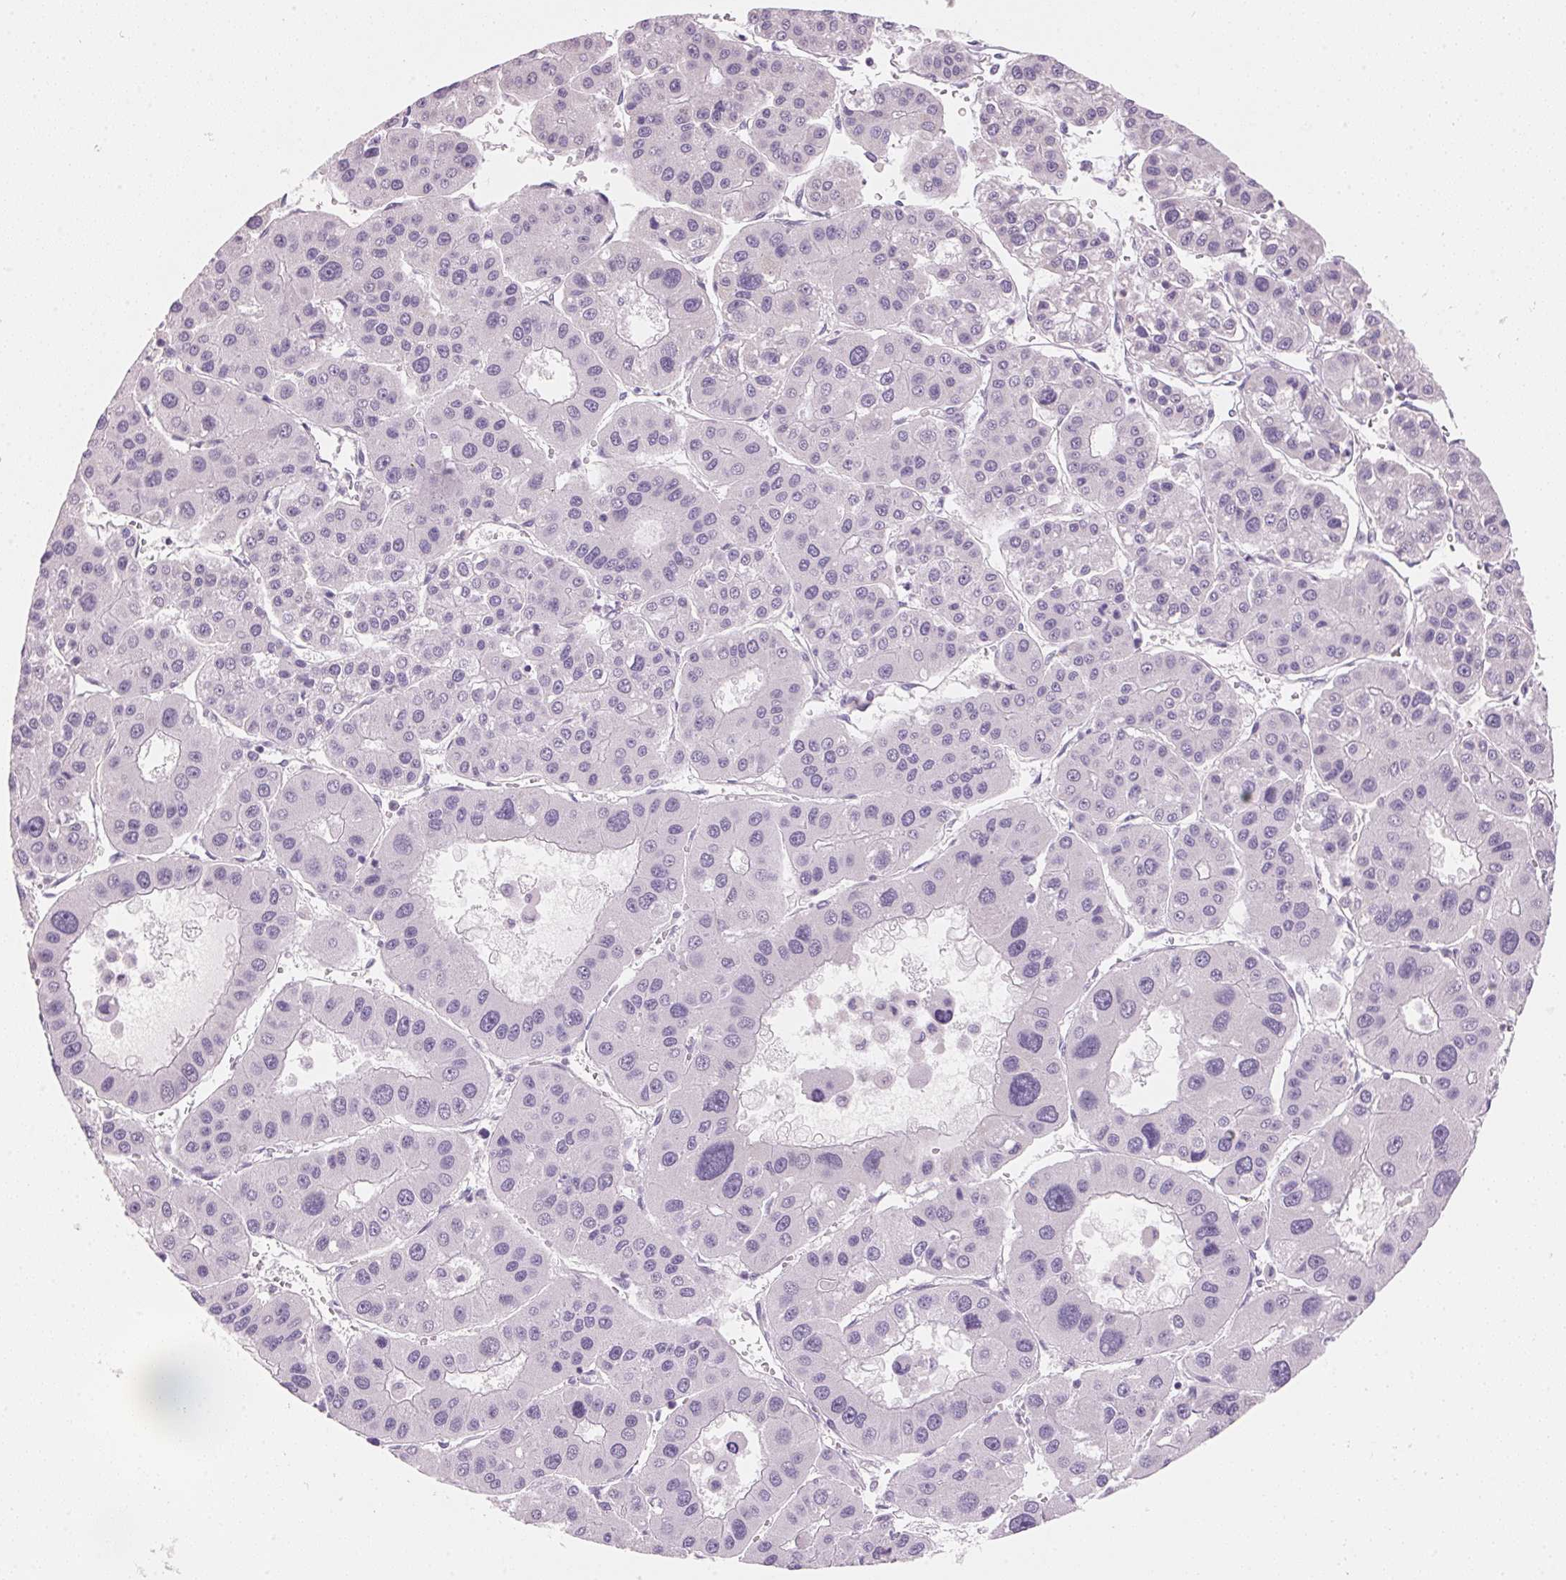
{"staining": {"intensity": "negative", "quantity": "none", "location": "none"}, "tissue": "liver cancer", "cell_type": "Tumor cells", "image_type": "cancer", "snomed": [{"axis": "morphology", "description": "Carcinoma, Hepatocellular, NOS"}, {"axis": "topography", "description": "Liver"}], "caption": "Liver cancer (hepatocellular carcinoma) stained for a protein using immunohistochemistry shows no expression tumor cells.", "gene": "HOXB13", "patient": {"sex": "male", "age": 73}}